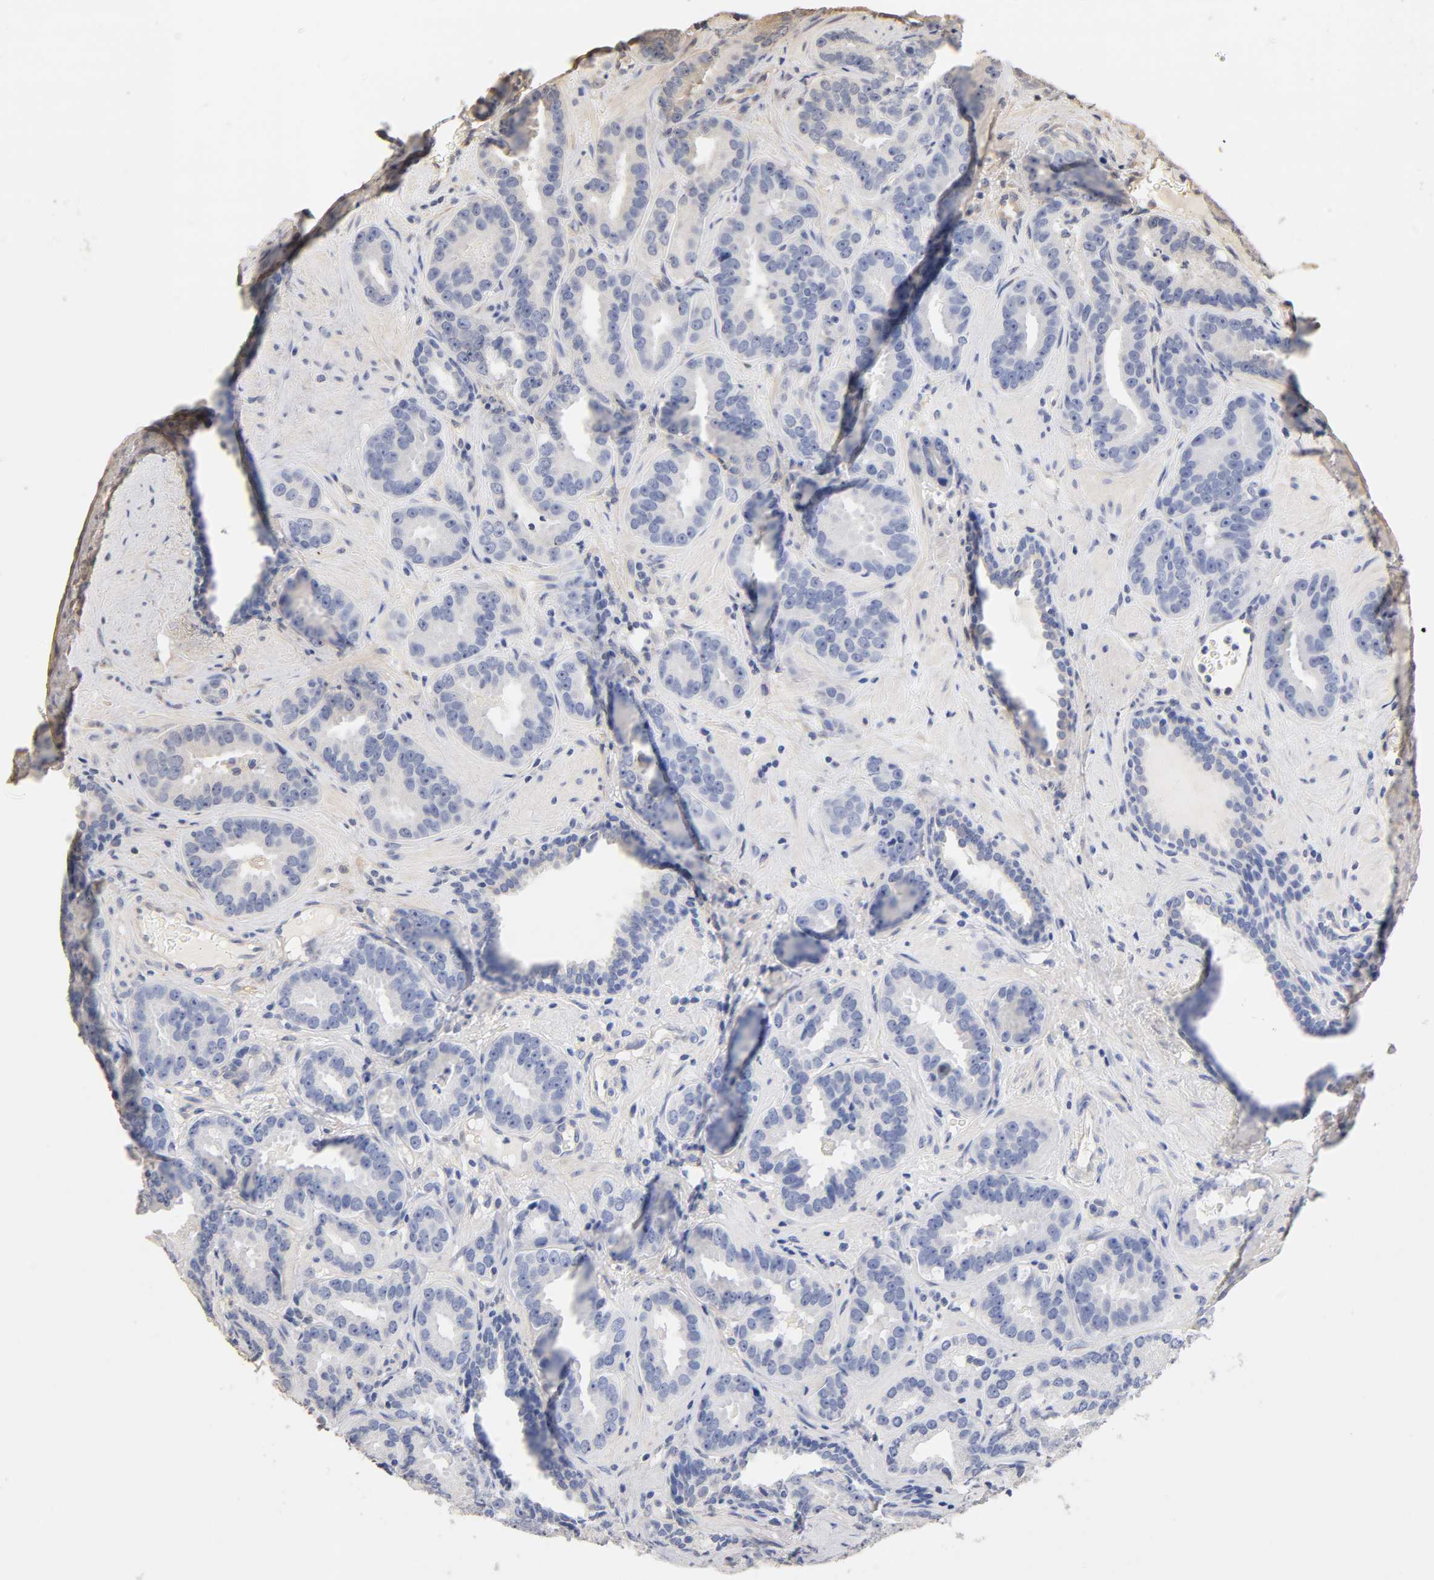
{"staining": {"intensity": "negative", "quantity": "none", "location": "none"}, "tissue": "prostate cancer", "cell_type": "Tumor cells", "image_type": "cancer", "snomed": [{"axis": "morphology", "description": "Adenocarcinoma, Low grade"}, {"axis": "topography", "description": "Prostate"}], "caption": "The photomicrograph reveals no staining of tumor cells in low-grade adenocarcinoma (prostate).", "gene": "VSIG4", "patient": {"sex": "male", "age": 59}}